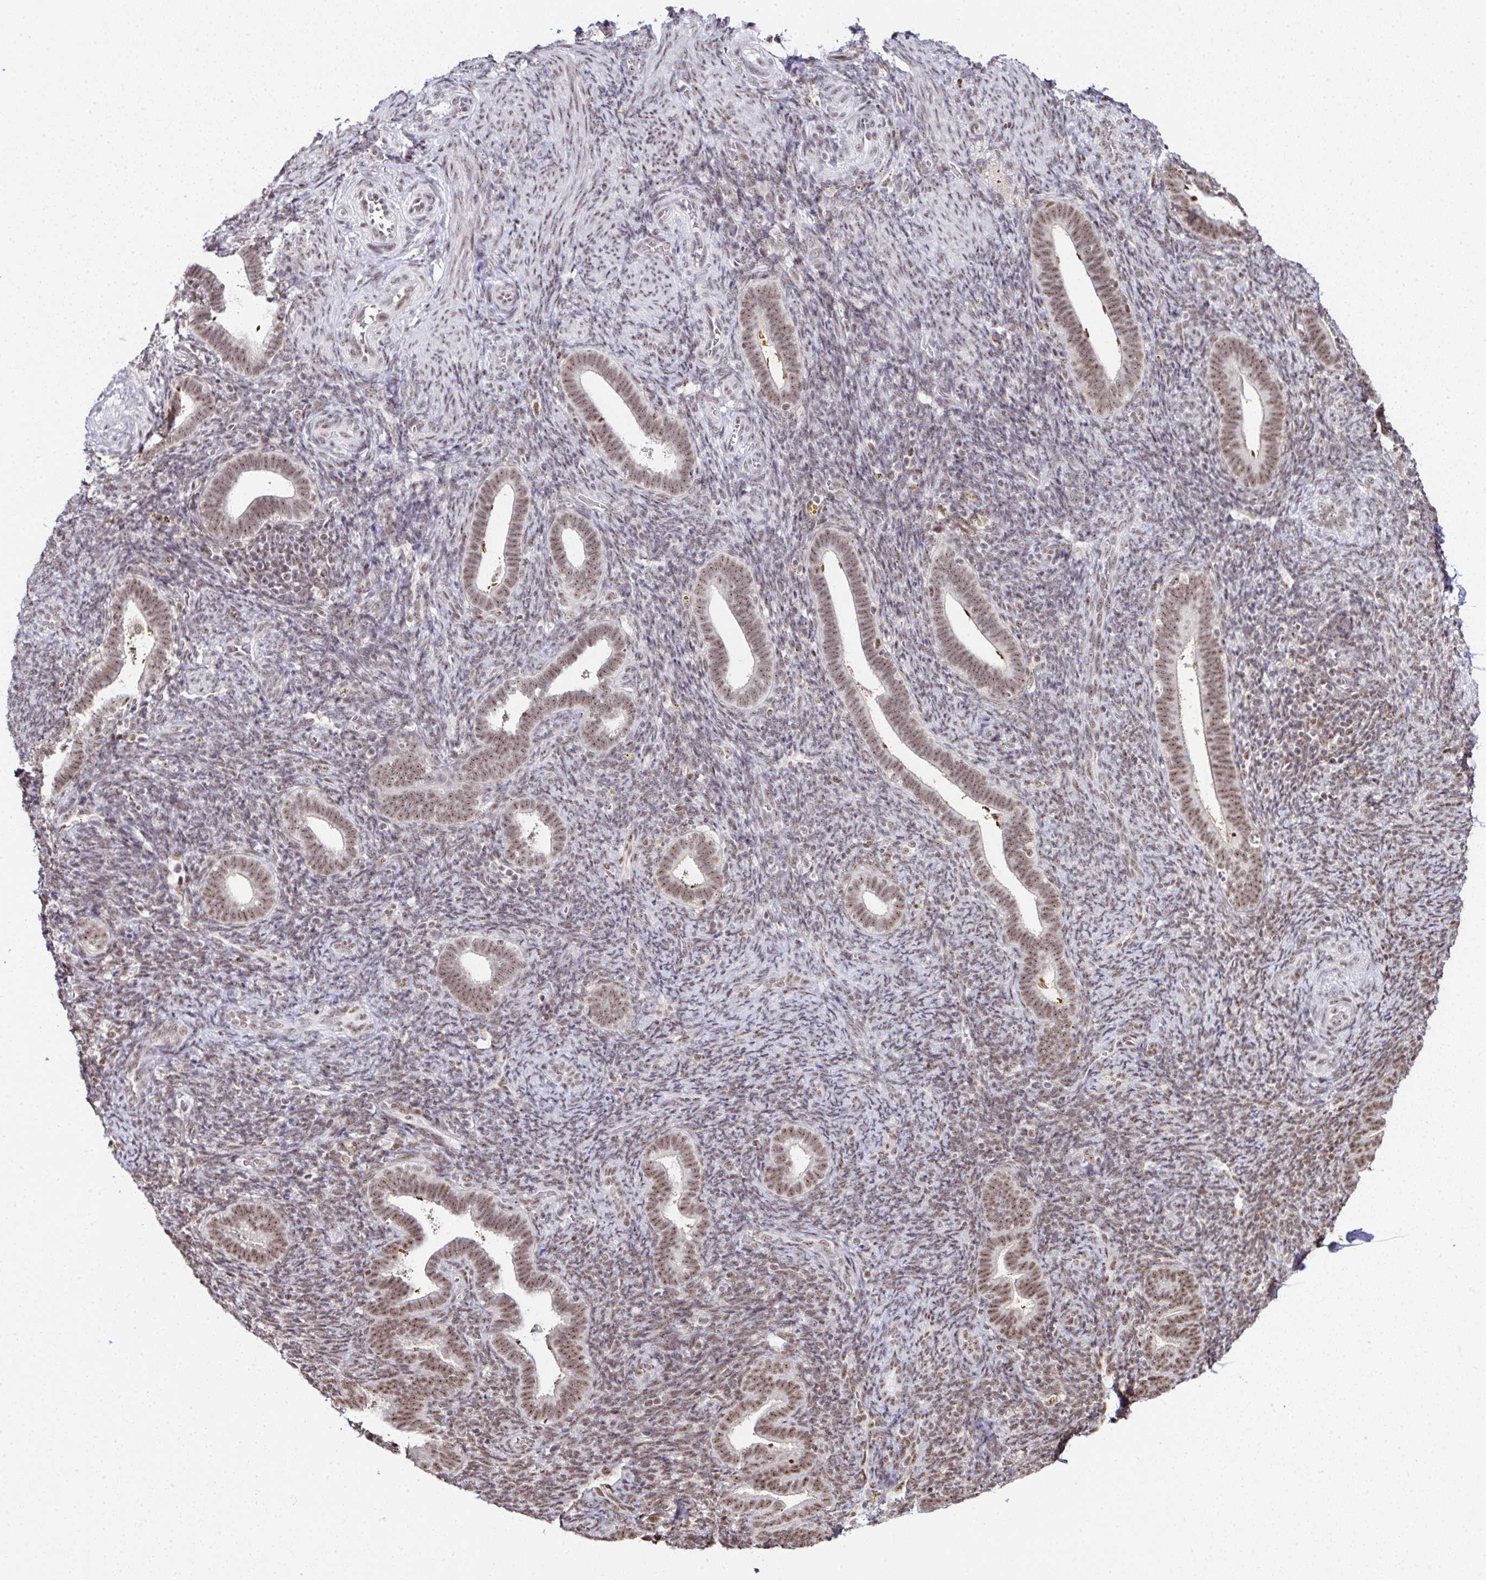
{"staining": {"intensity": "moderate", "quantity": "<25%", "location": "nuclear"}, "tissue": "endometrium", "cell_type": "Cells in endometrial stroma", "image_type": "normal", "snomed": [{"axis": "morphology", "description": "Normal tissue, NOS"}, {"axis": "topography", "description": "Endometrium"}], "caption": "Endometrium was stained to show a protein in brown. There is low levels of moderate nuclear staining in approximately <25% of cells in endometrial stroma.", "gene": "PTPN2", "patient": {"sex": "female", "age": 34}}